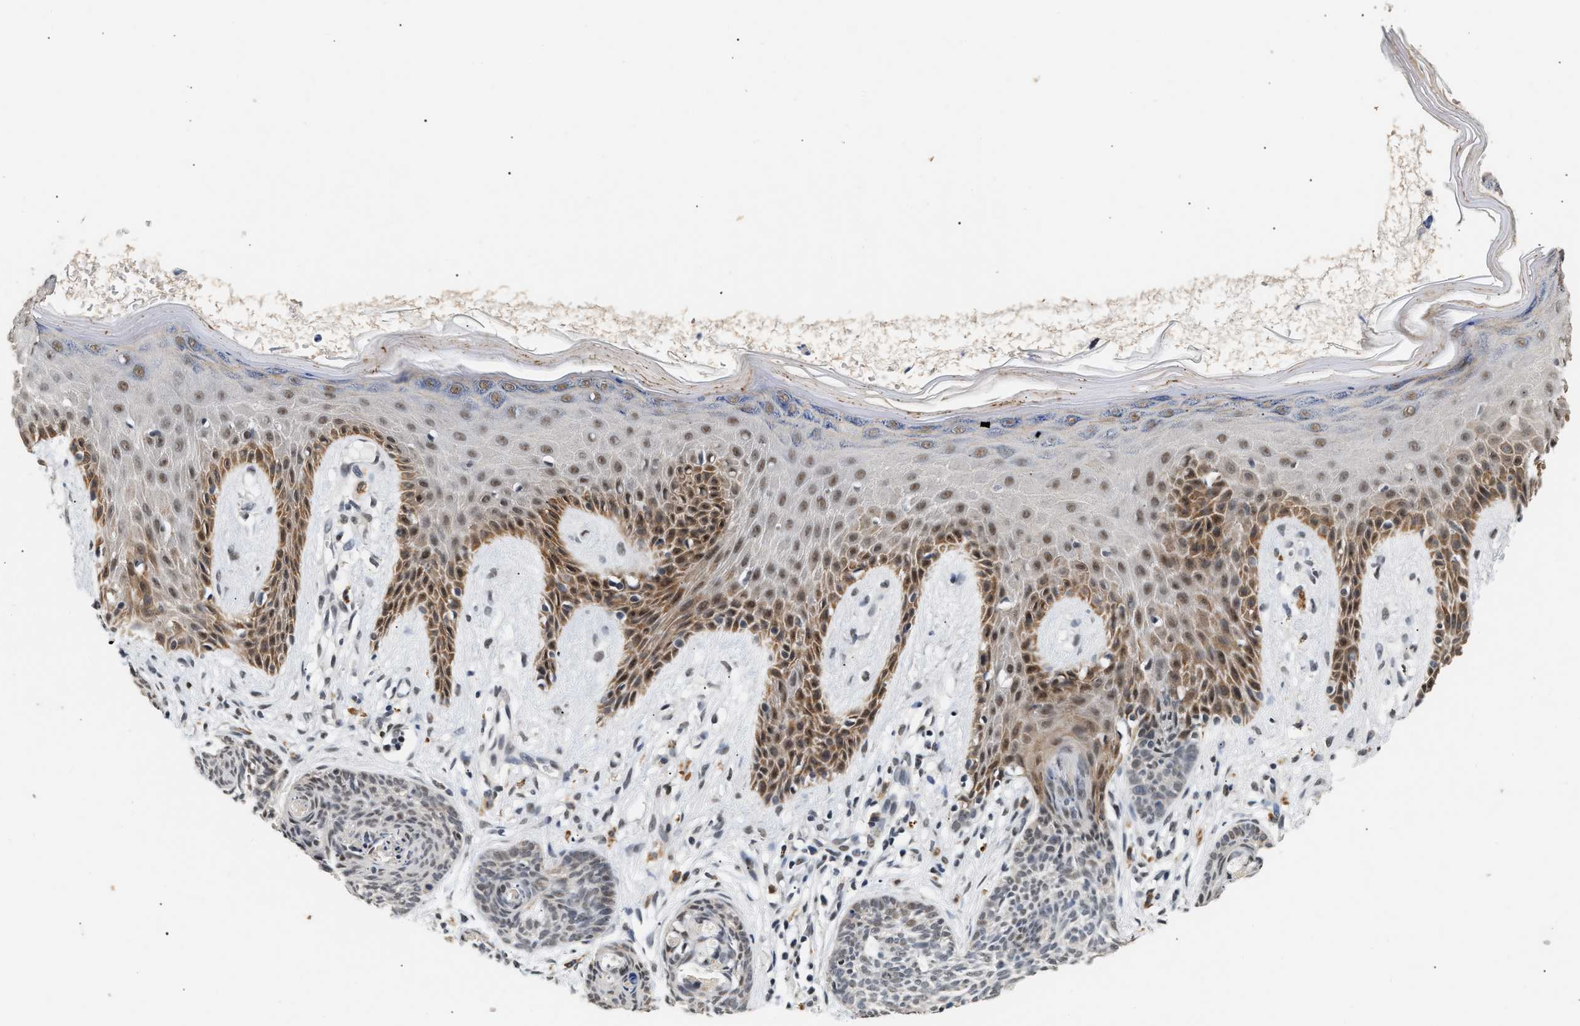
{"staining": {"intensity": "negative", "quantity": "none", "location": "none"}, "tissue": "skin cancer", "cell_type": "Tumor cells", "image_type": "cancer", "snomed": [{"axis": "morphology", "description": "Basal cell carcinoma"}, {"axis": "topography", "description": "Skin"}], "caption": "Tumor cells show no significant expression in skin cancer (basal cell carcinoma). Nuclei are stained in blue.", "gene": "THOC1", "patient": {"sex": "female", "age": 59}}